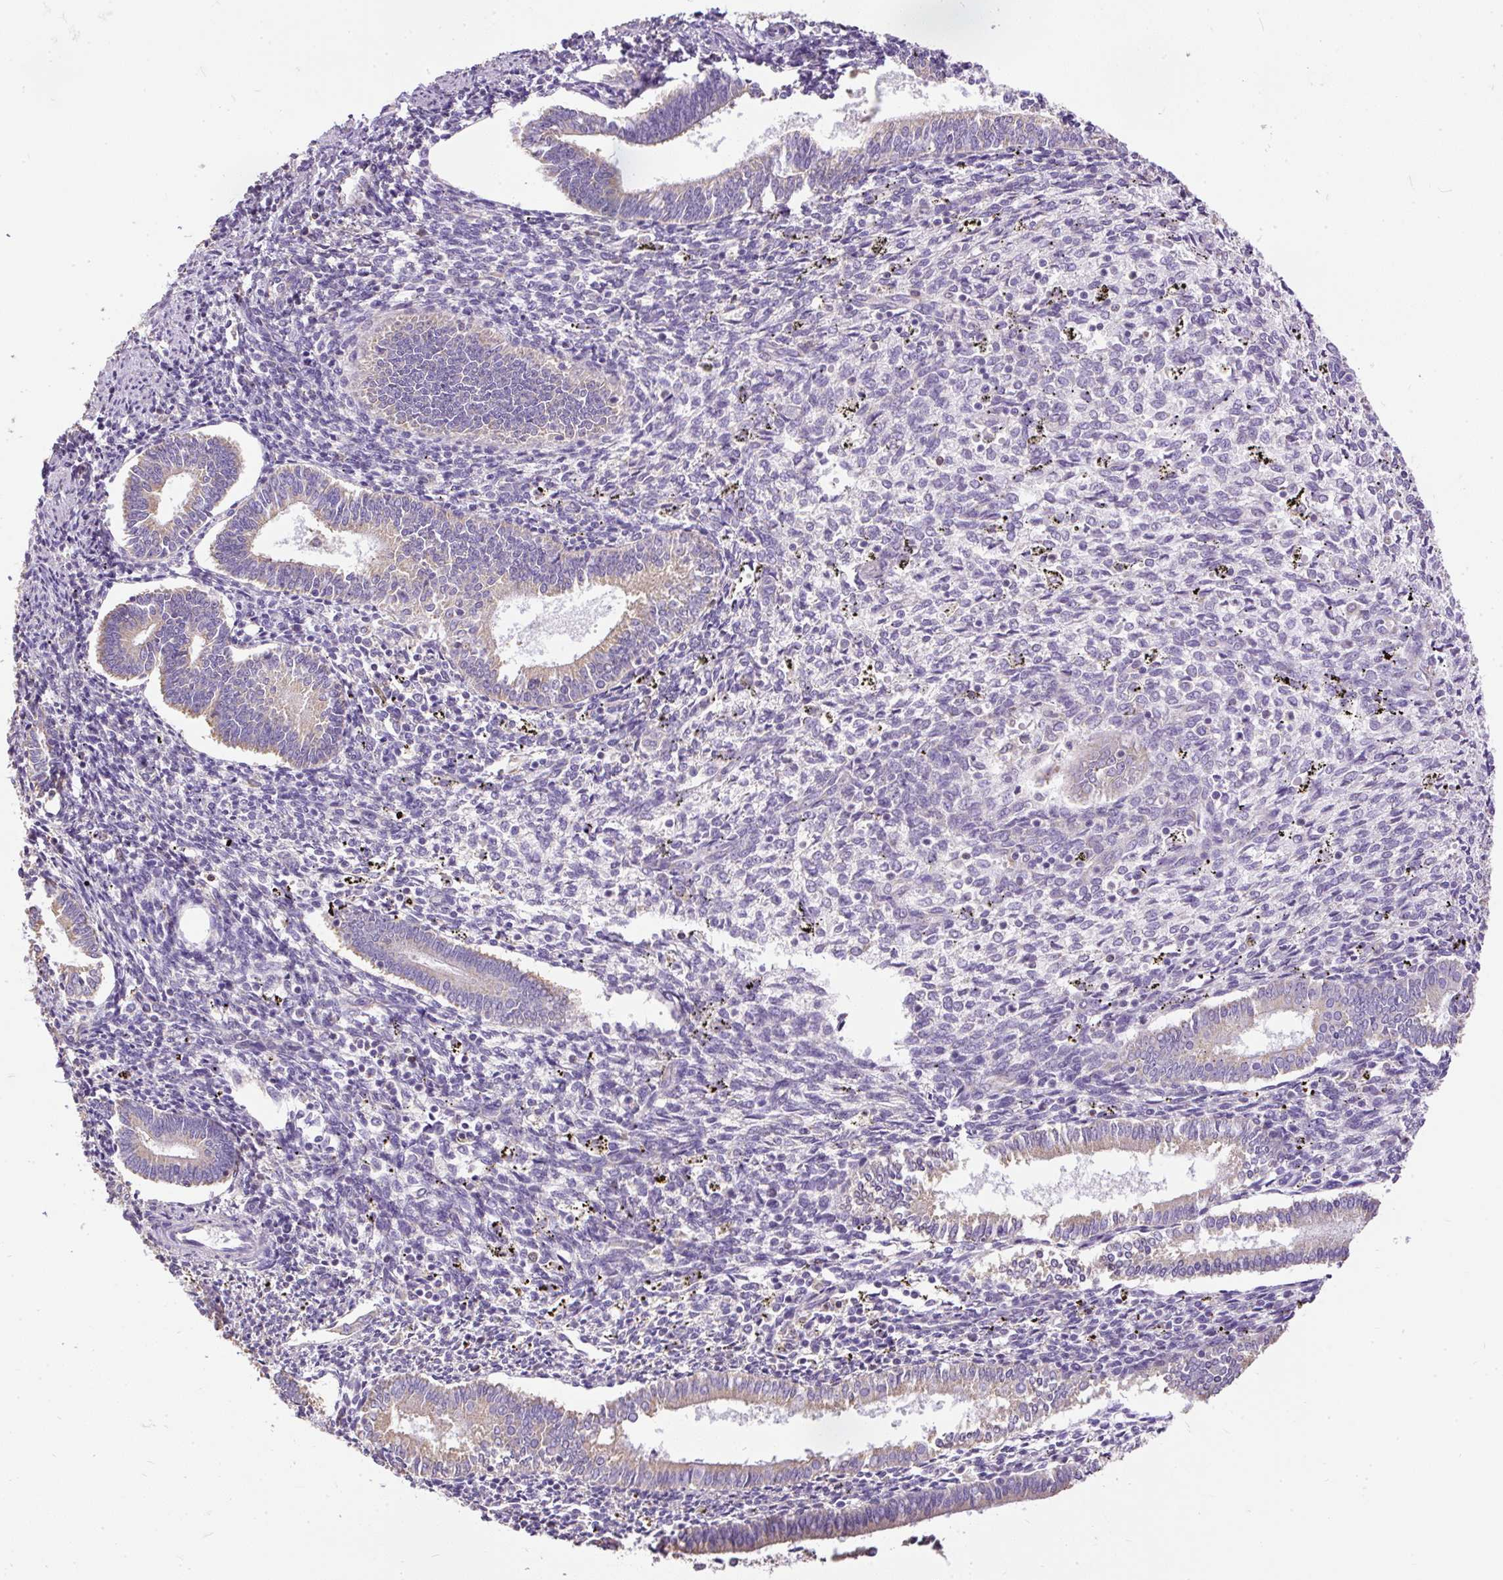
{"staining": {"intensity": "negative", "quantity": "none", "location": "none"}, "tissue": "endometrium", "cell_type": "Cells in endometrial stroma", "image_type": "normal", "snomed": [{"axis": "morphology", "description": "Normal tissue, NOS"}, {"axis": "topography", "description": "Endometrium"}], "caption": "Human endometrium stained for a protein using IHC shows no positivity in cells in endometrial stroma.", "gene": "GBX1", "patient": {"sex": "female", "age": 41}}